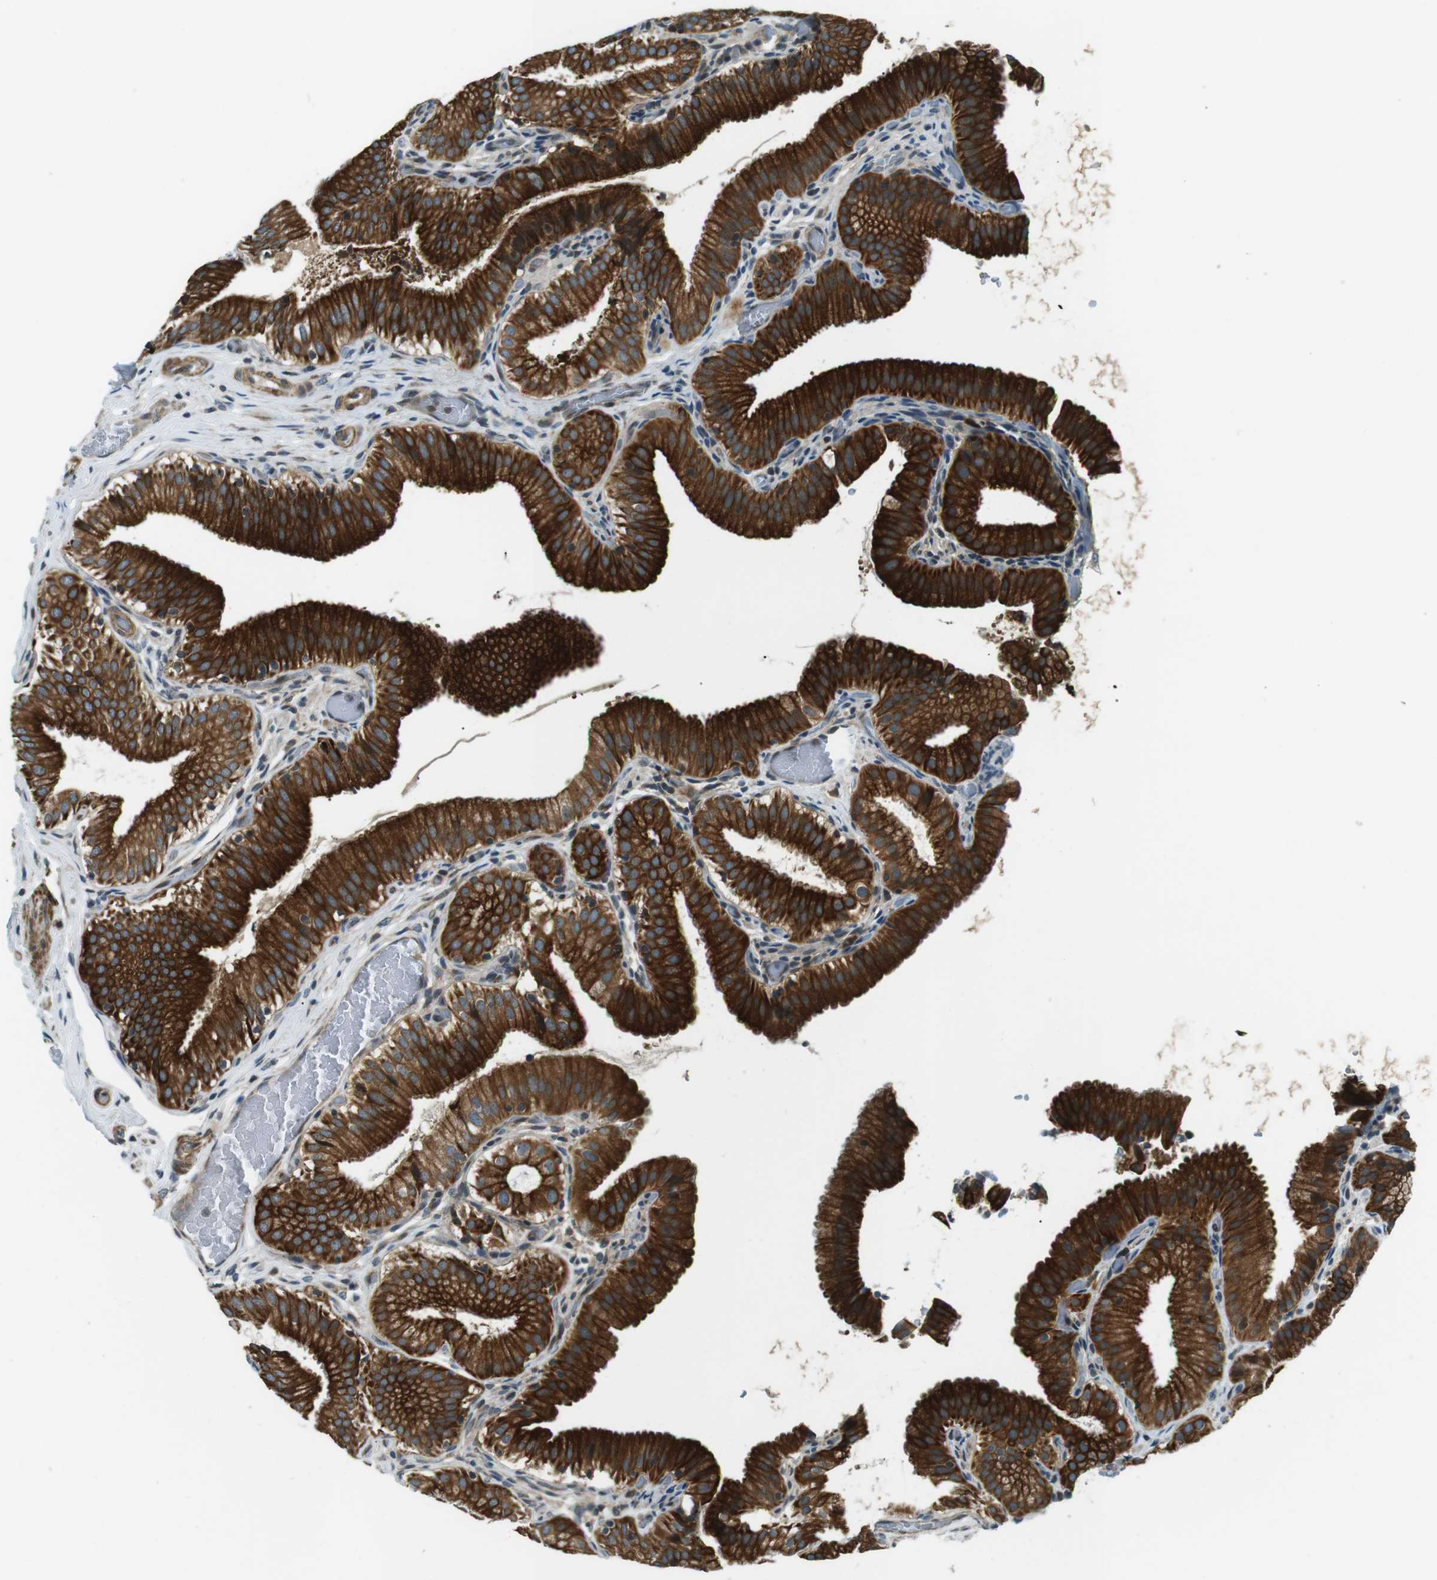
{"staining": {"intensity": "strong", "quantity": ">75%", "location": "cytoplasmic/membranous"}, "tissue": "gallbladder", "cell_type": "Glandular cells", "image_type": "normal", "snomed": [{"axis": "morphology", "description": "Normal tissue, NOS"}, {"axis": "topography", "description": "Gallbladder"}], "caption": "The photomicrograph demonstrates immunohistochemical staining of normal gallbladder. There is strong cytoplasmic/membranous expression is identified in approximately >75% of glandular cells.", "gene": "TMEM74", "patient": {"sex": "male", "age": 54}}